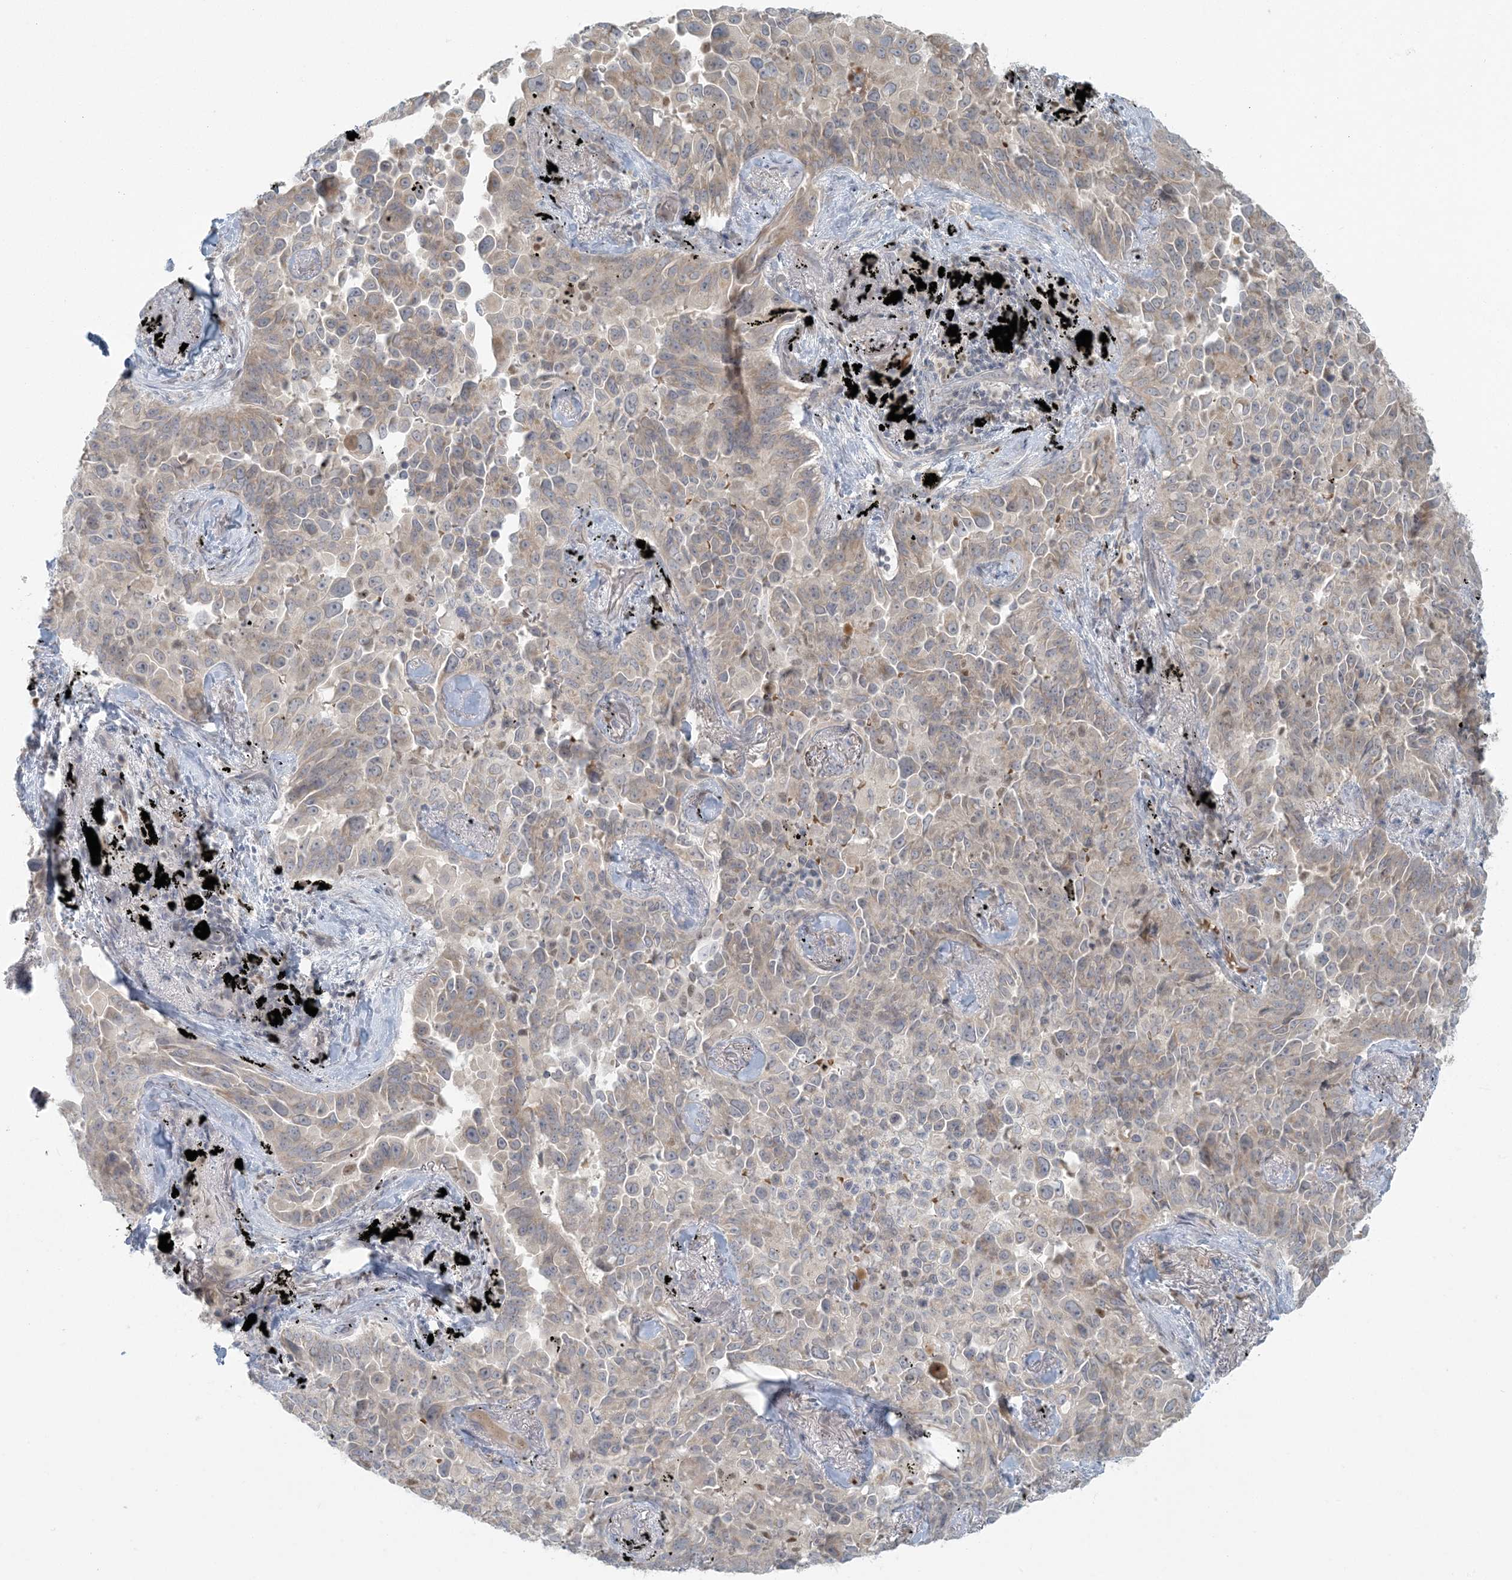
{"staining": {"intensity": "weak", "quantity": "<25%", "location": "cytoplasmic/membranous"}, "tissue": "lung cancer", "cell_type": "Tumor cells", "image_type": "cancer", "snomed": [{"axis": "morphology", "description": "Adenocarcinoma, NOS"}, {"axis": "topography", "description": "Lung"}], "caption": "Immunohistochemistry (IHC) histopathology image of human adenocarcinoma (lung) stained for a protein (brown), which exhibits no positivity in tumor cells. (DAB (3,3'-diaminobenzidine) immunohistochemistry (IHC) visualized using brightfield microscopy, high magnification).", "gene": "CTDNEP1", "patient": {"sex": "female", "age": 67}}